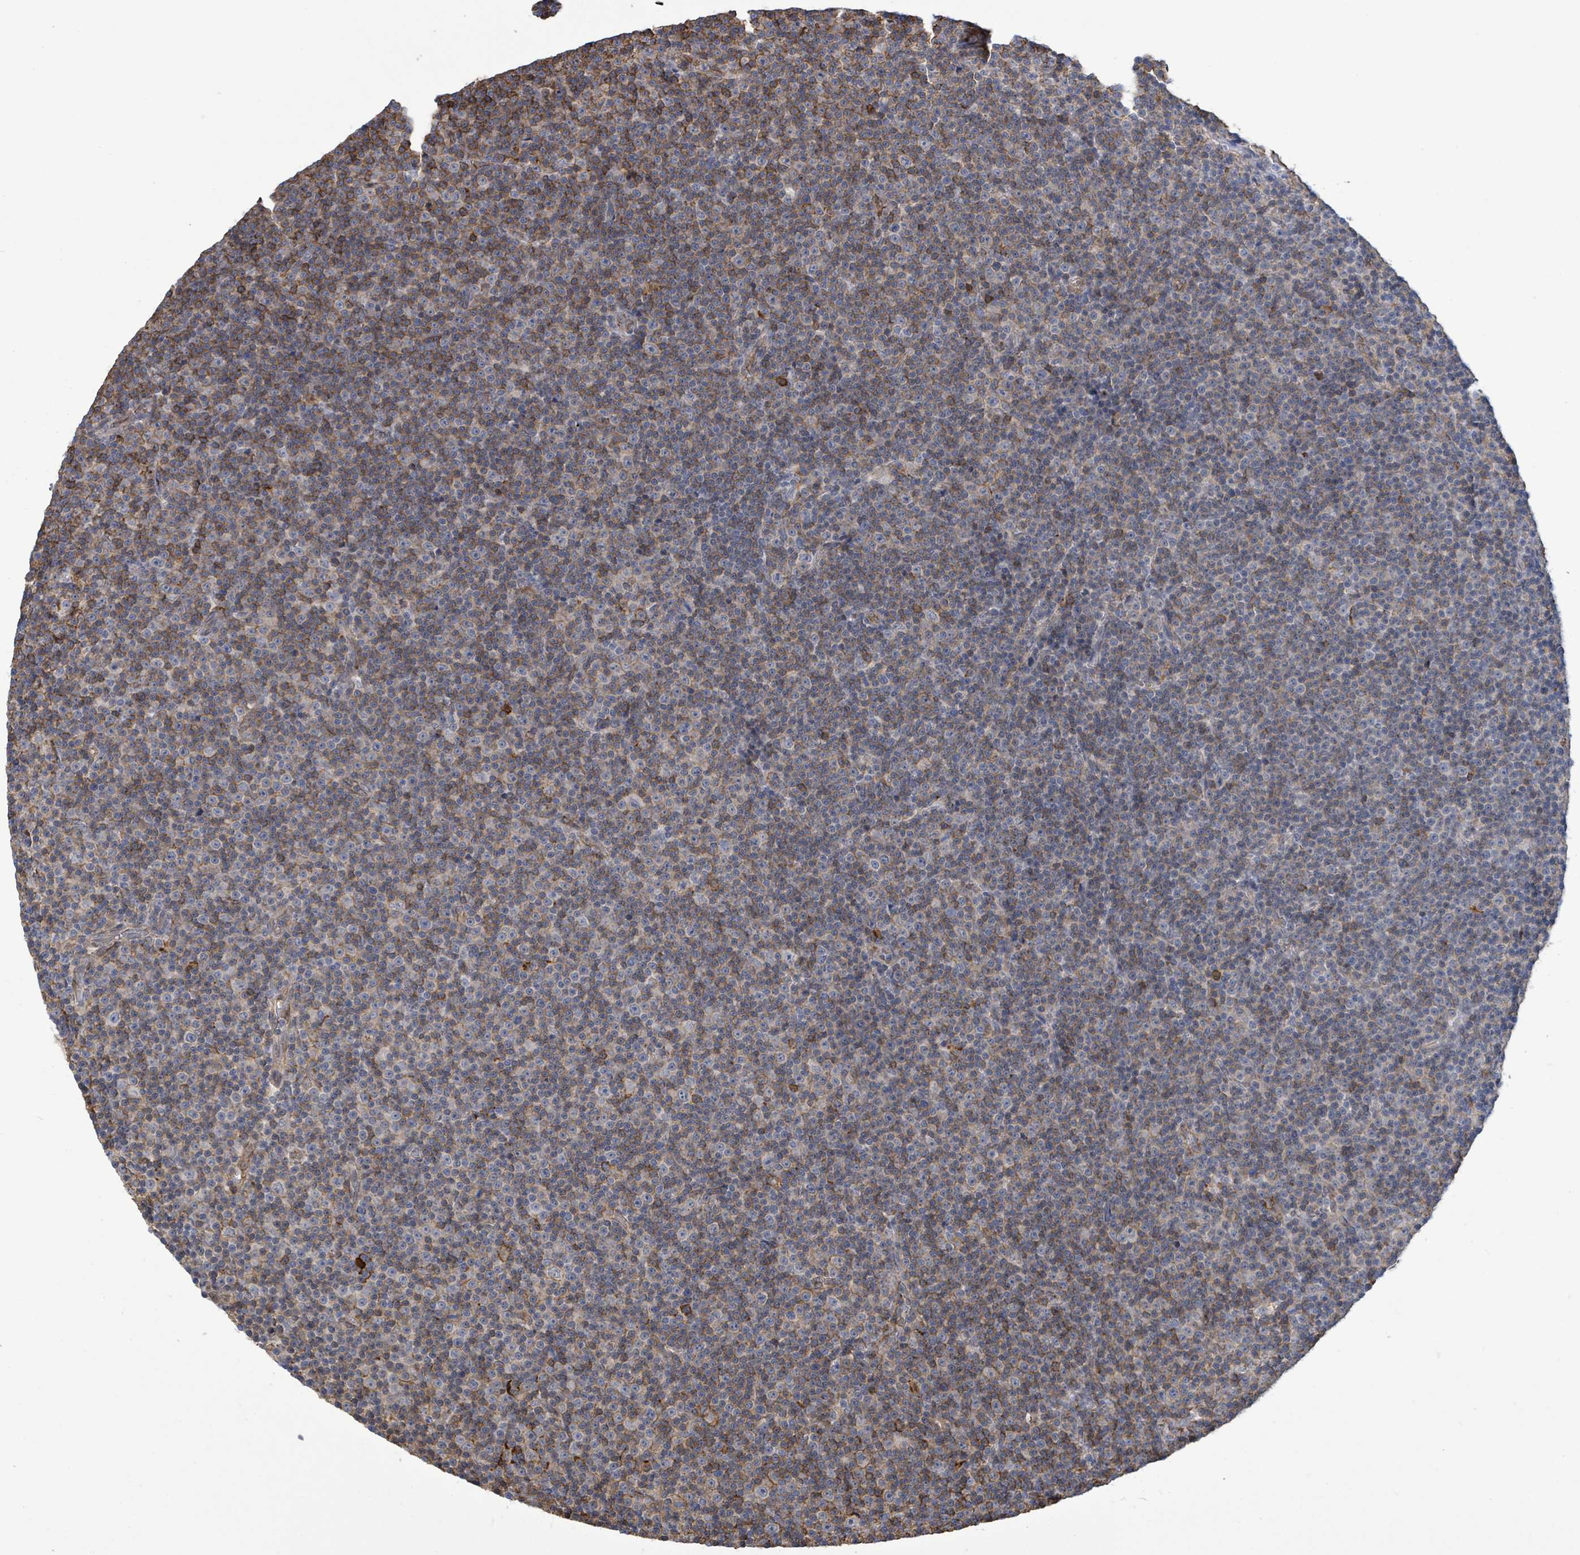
{"staining": {"intensity": "negative", "quantity": "none", "location": "none"}, "tissue": "lymphoma", "cell_type": "Tumor cells", "image_type": "cancer", "snomed": [{"axis": "morphology", "description": "Malignant lymphoma, non-Hodgkin's type, Low grade"}, {"axis": "topography", "description": "Lymph node"}], "caption": "This is an immunohistochemistry photomicrograph of human lymphoma. There is no staining in tumor cells.", "gene": "PRKRIP1", "patient": {"sex": "female", "age": 67}}